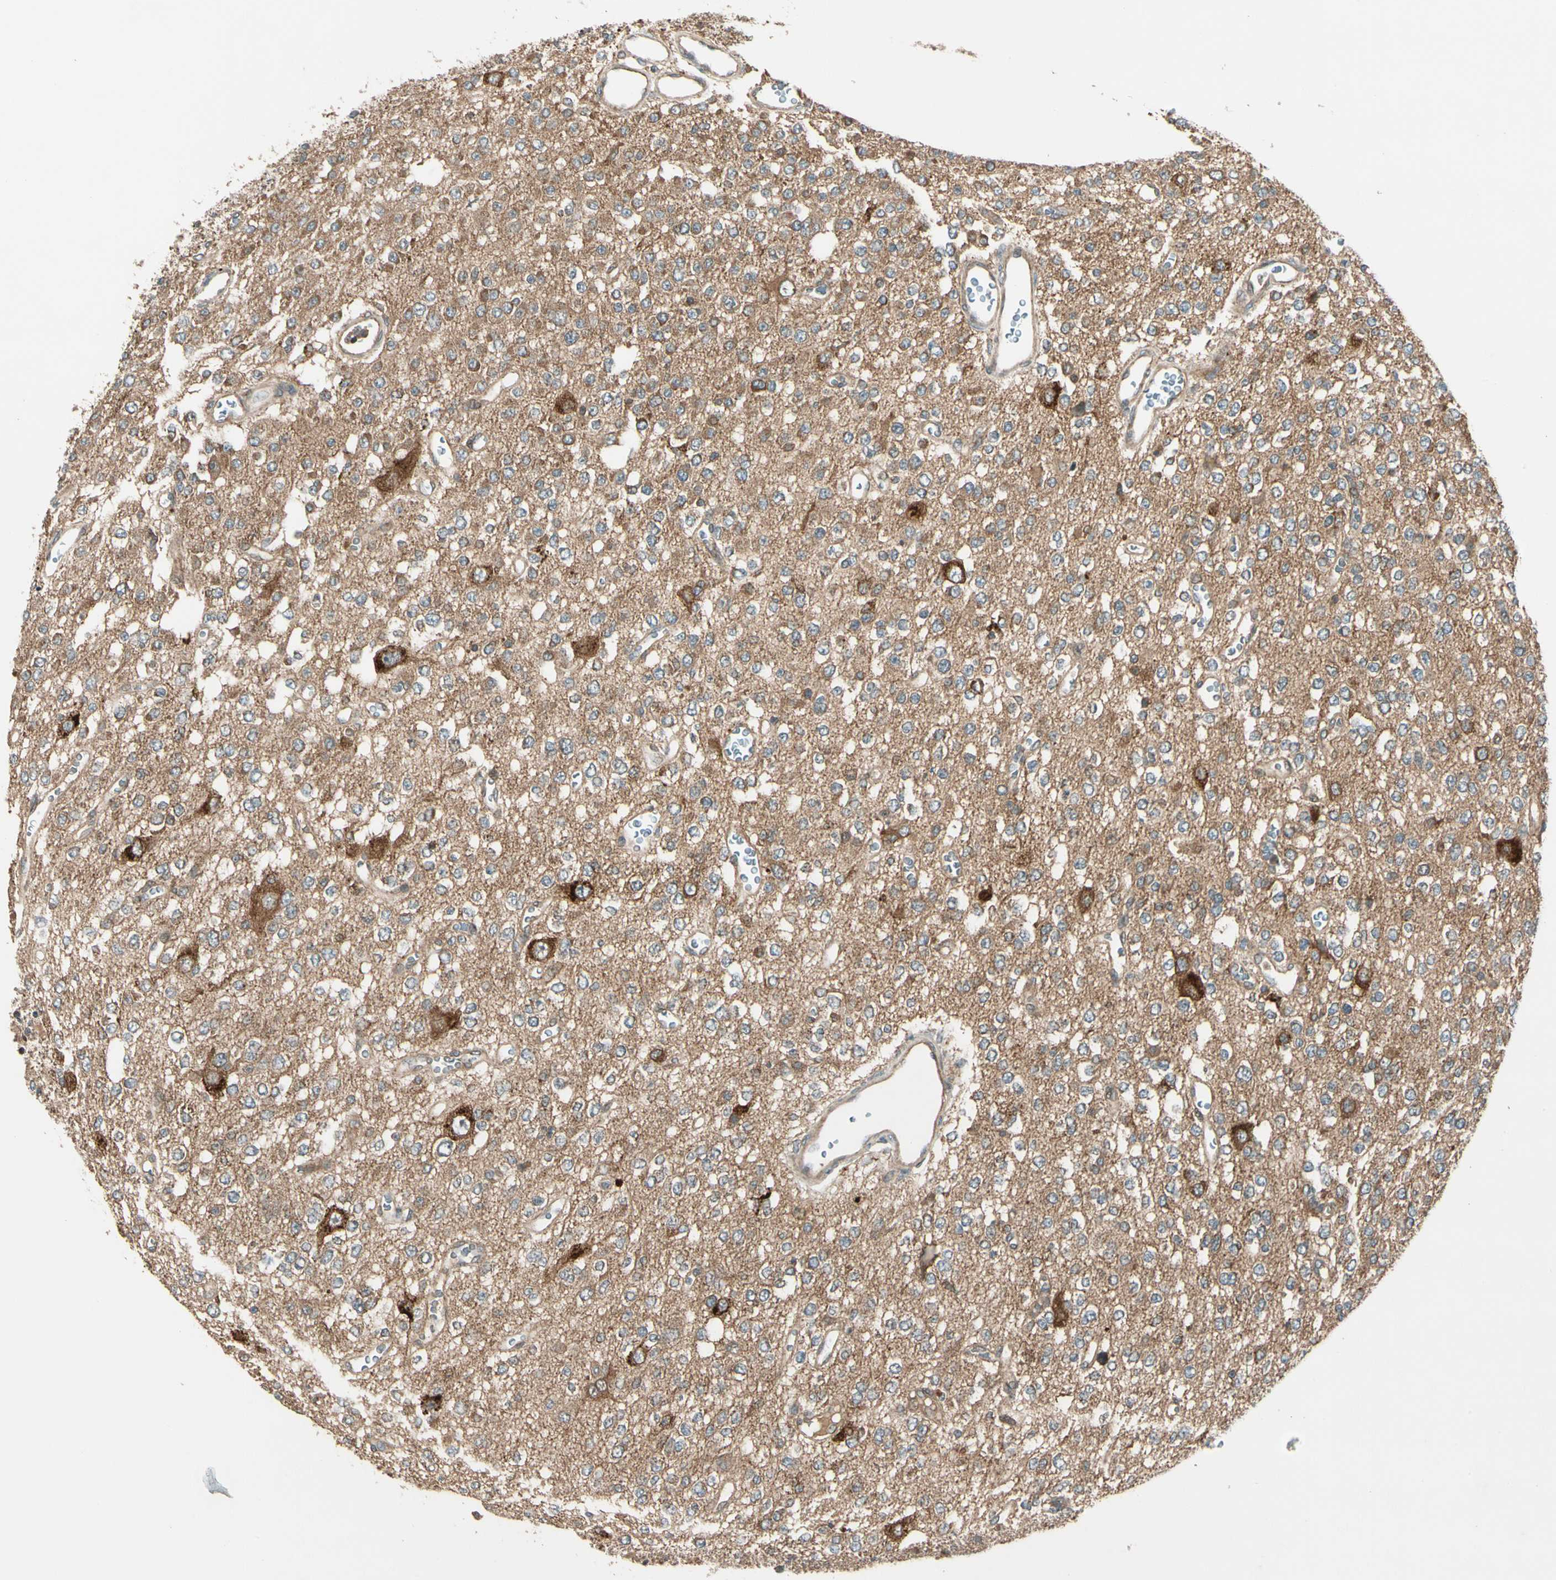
{"staining": {"intensity": "moderate", "quantity": ">75%", "location": "cytoplasmic/membranous"}, "tissue": "glioma", "cell_type": "Tumor cells", "image_type": "cancer", "snomed": [{"axis": "morphology", "description": "Glioma, malignant, Low grade"}, {"axis": "topography", "description": "Brain"}], "caption": "Human glioma stained with a brown dye exhibits moderate cytoplasmic/membranous positive positivity in about >75% of tumor cells.", "gene": "ACVR1C", "patient": {"sex": "male", "age": 38}}